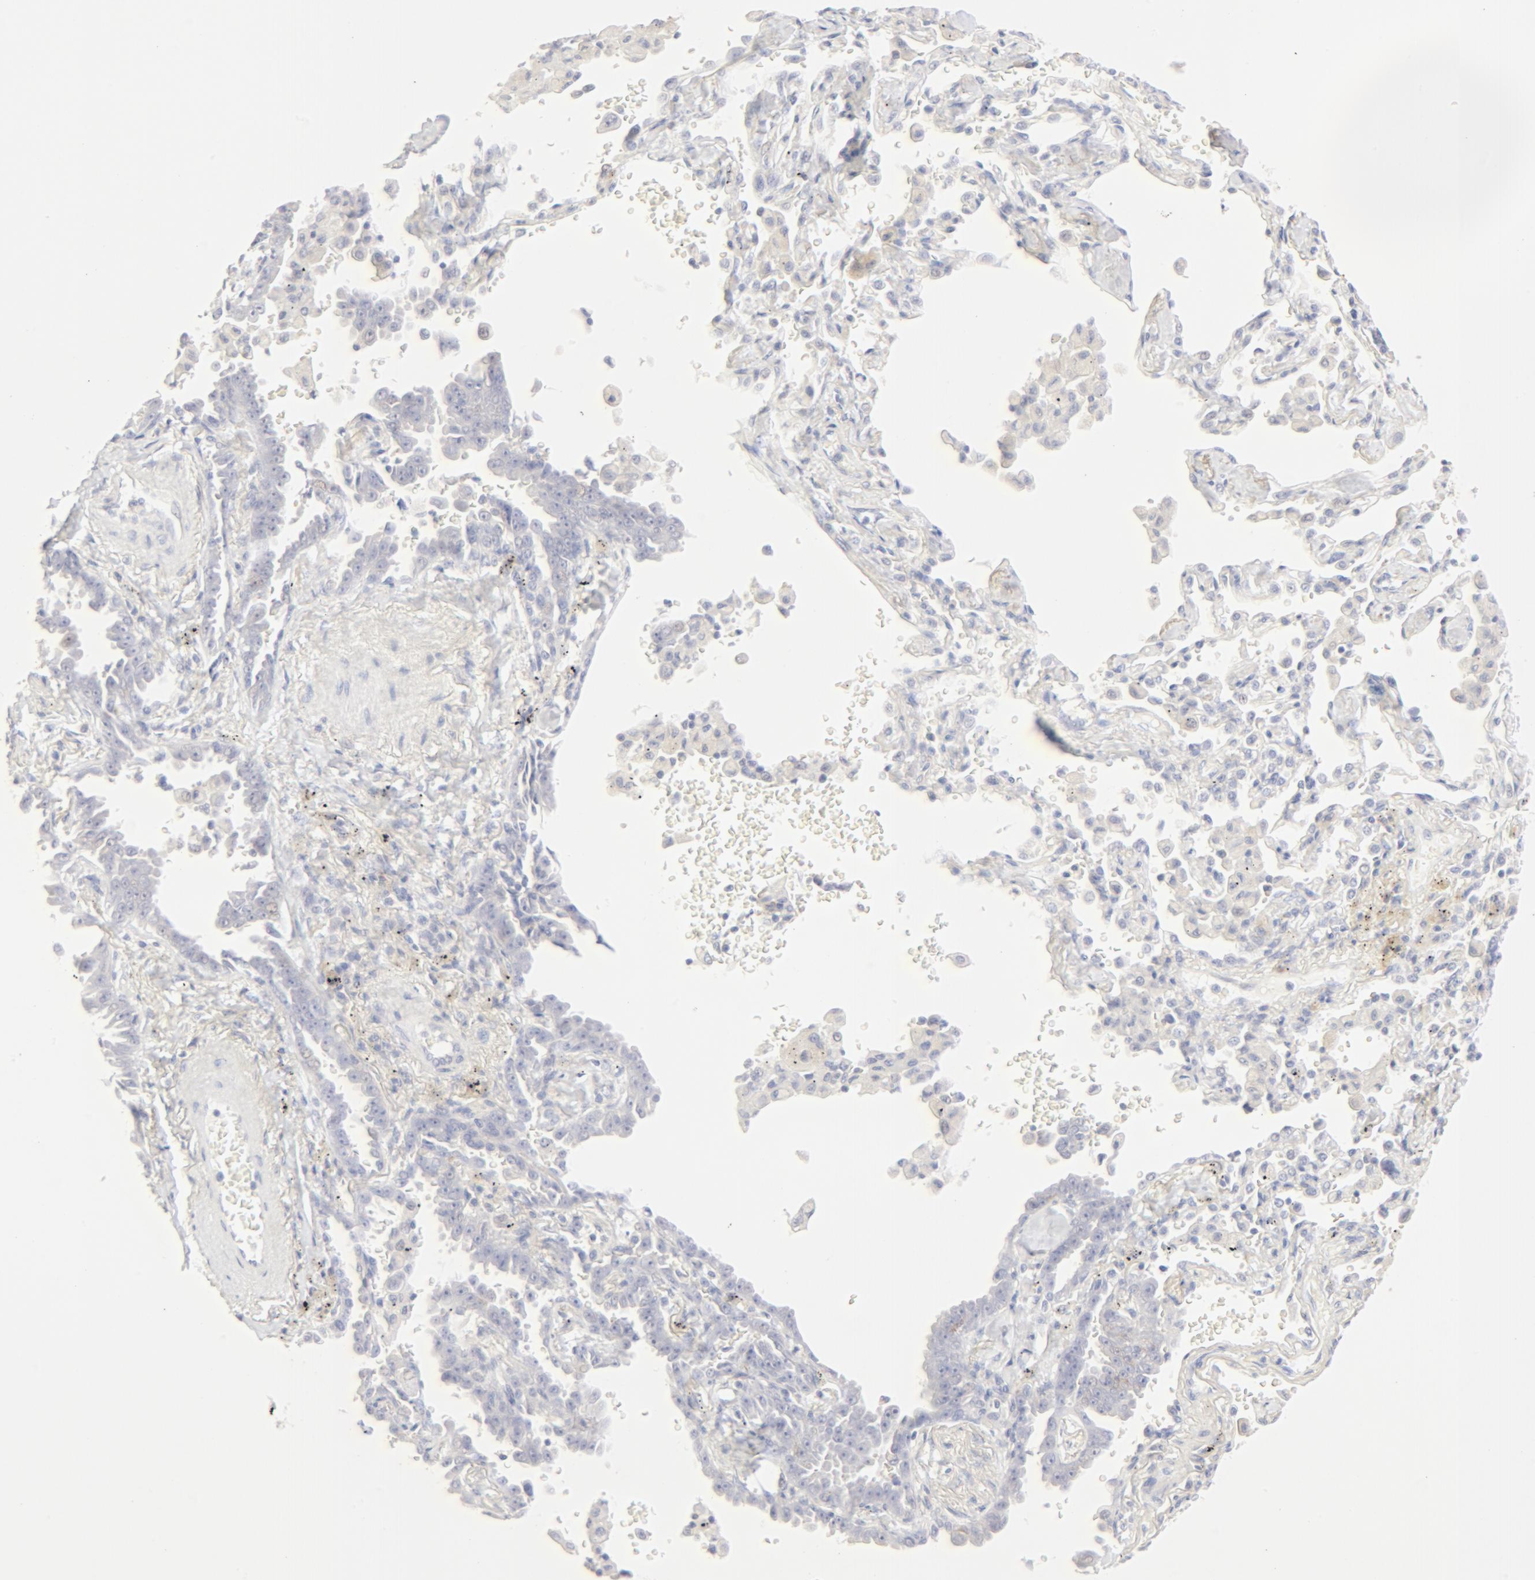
{"staining": {"intensity": "negative", "quantity": "none", "location": "none"}, "tissue": "lung cancer", "cell_type": "Tumor cells", "image_type": "cancer", "snomed": [{"axis": "morphology", "description": "Adenocarcinoma, NOS"}, {"axis": "topography", "description": "Lung"}], "caption": "Tumor cells are negative for protein expression in human lung cancer.", "gene": "FCGBP", "patient": {"sex": "female", "age": 64}}